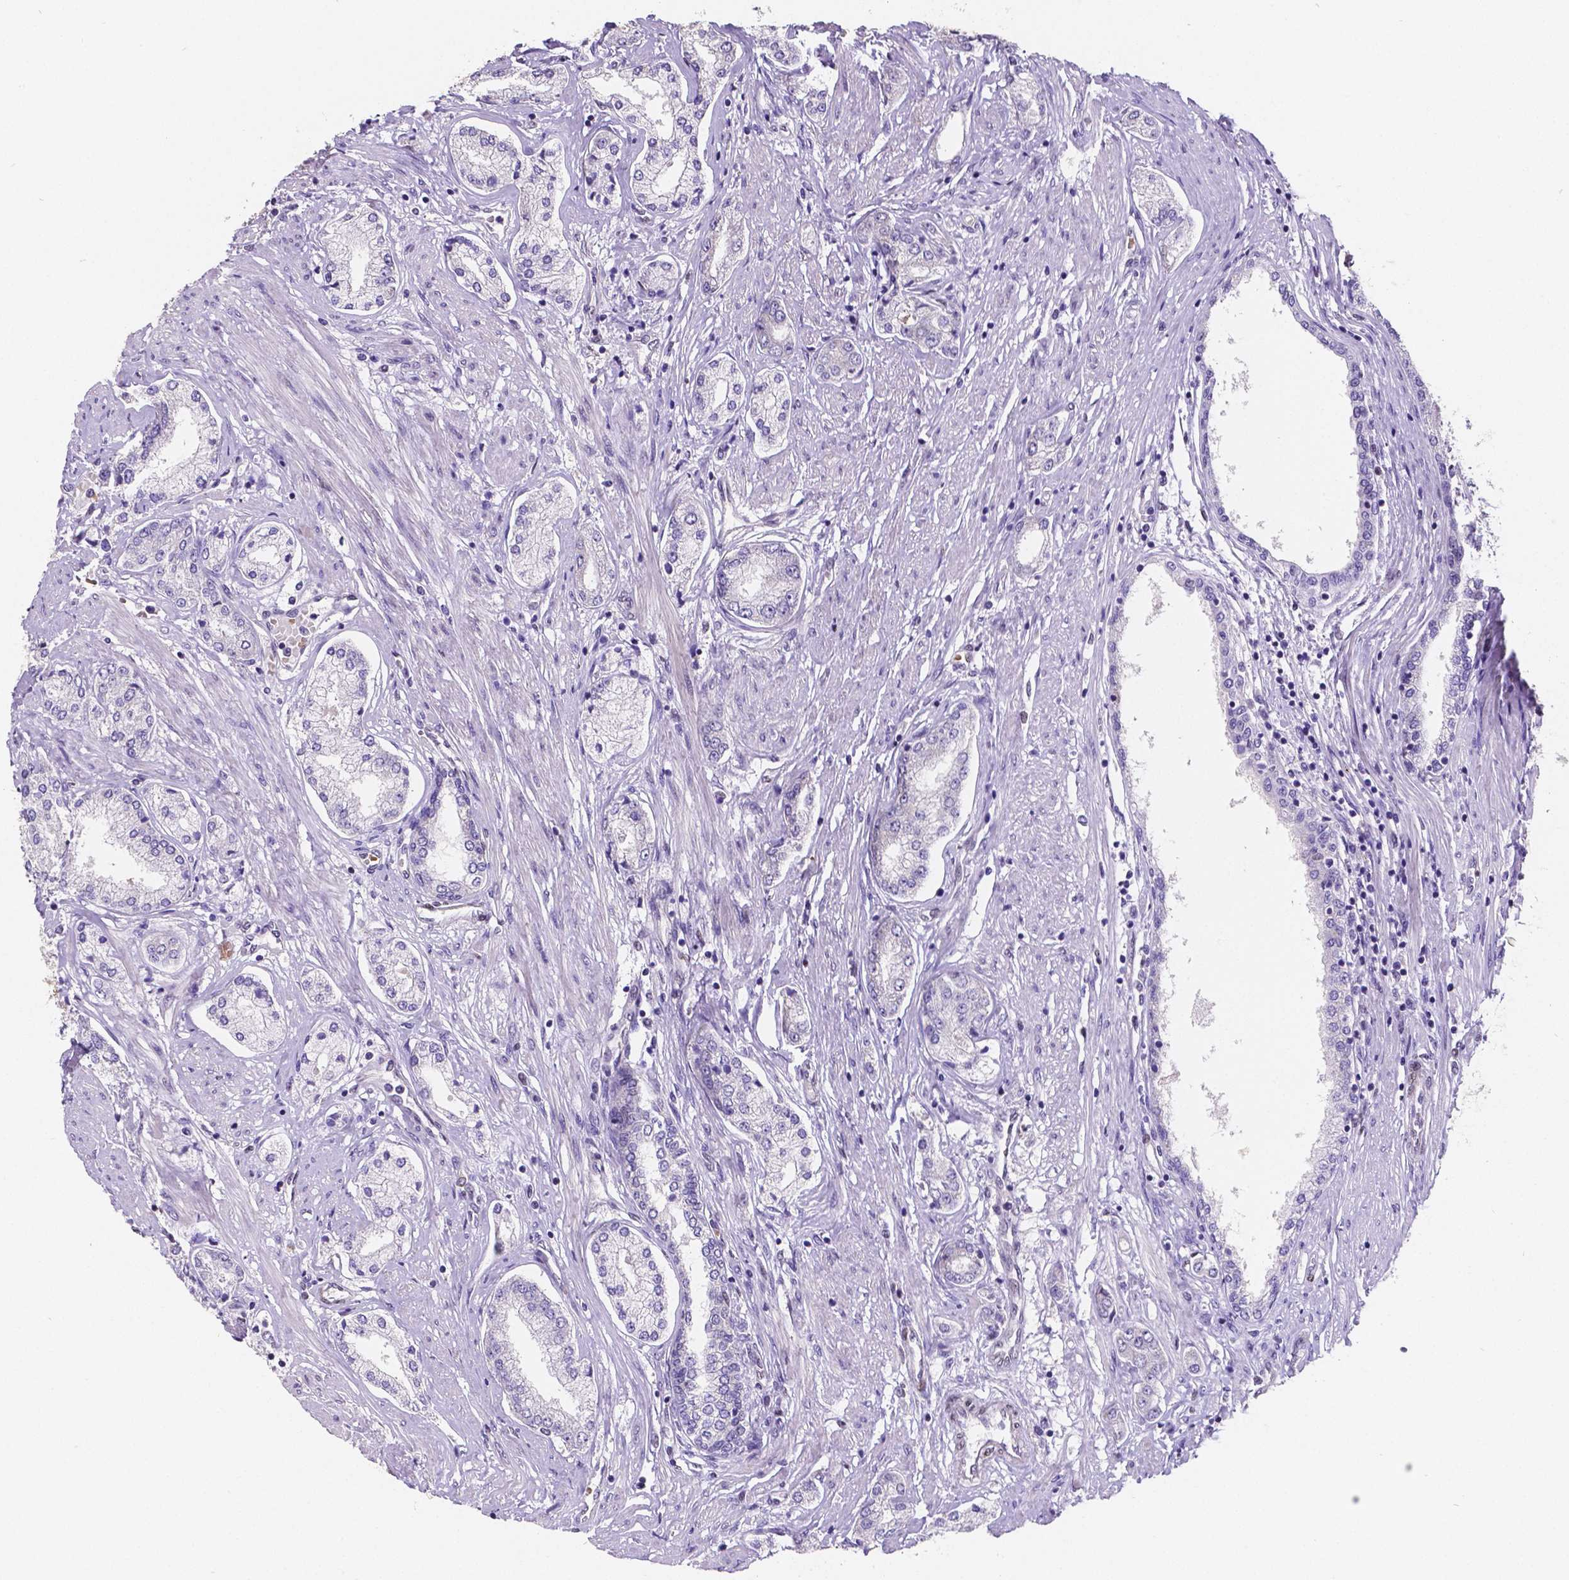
{"staining": {"intensity": "negative", "quantity": "none", "location": "none"}, "tissue": "prostate cancer", "cell_type": "Tumor cells", "image_type": "cancer", "snomed": [{"axis": "morphology", "description": "Adenocarcinoma, NOS"}, {"axis": "topography", "description": "Prostate"}], "caption": "This micrograph is of adenocarcinoma (prostate) stained with immunohistochemistry (IHC) to label a protein in brown with the nuclei are counter-stained blue. There is no staining in tumor cells.", "gene": "MEF2C", "patient": {"sex": "male", "age": 63}}